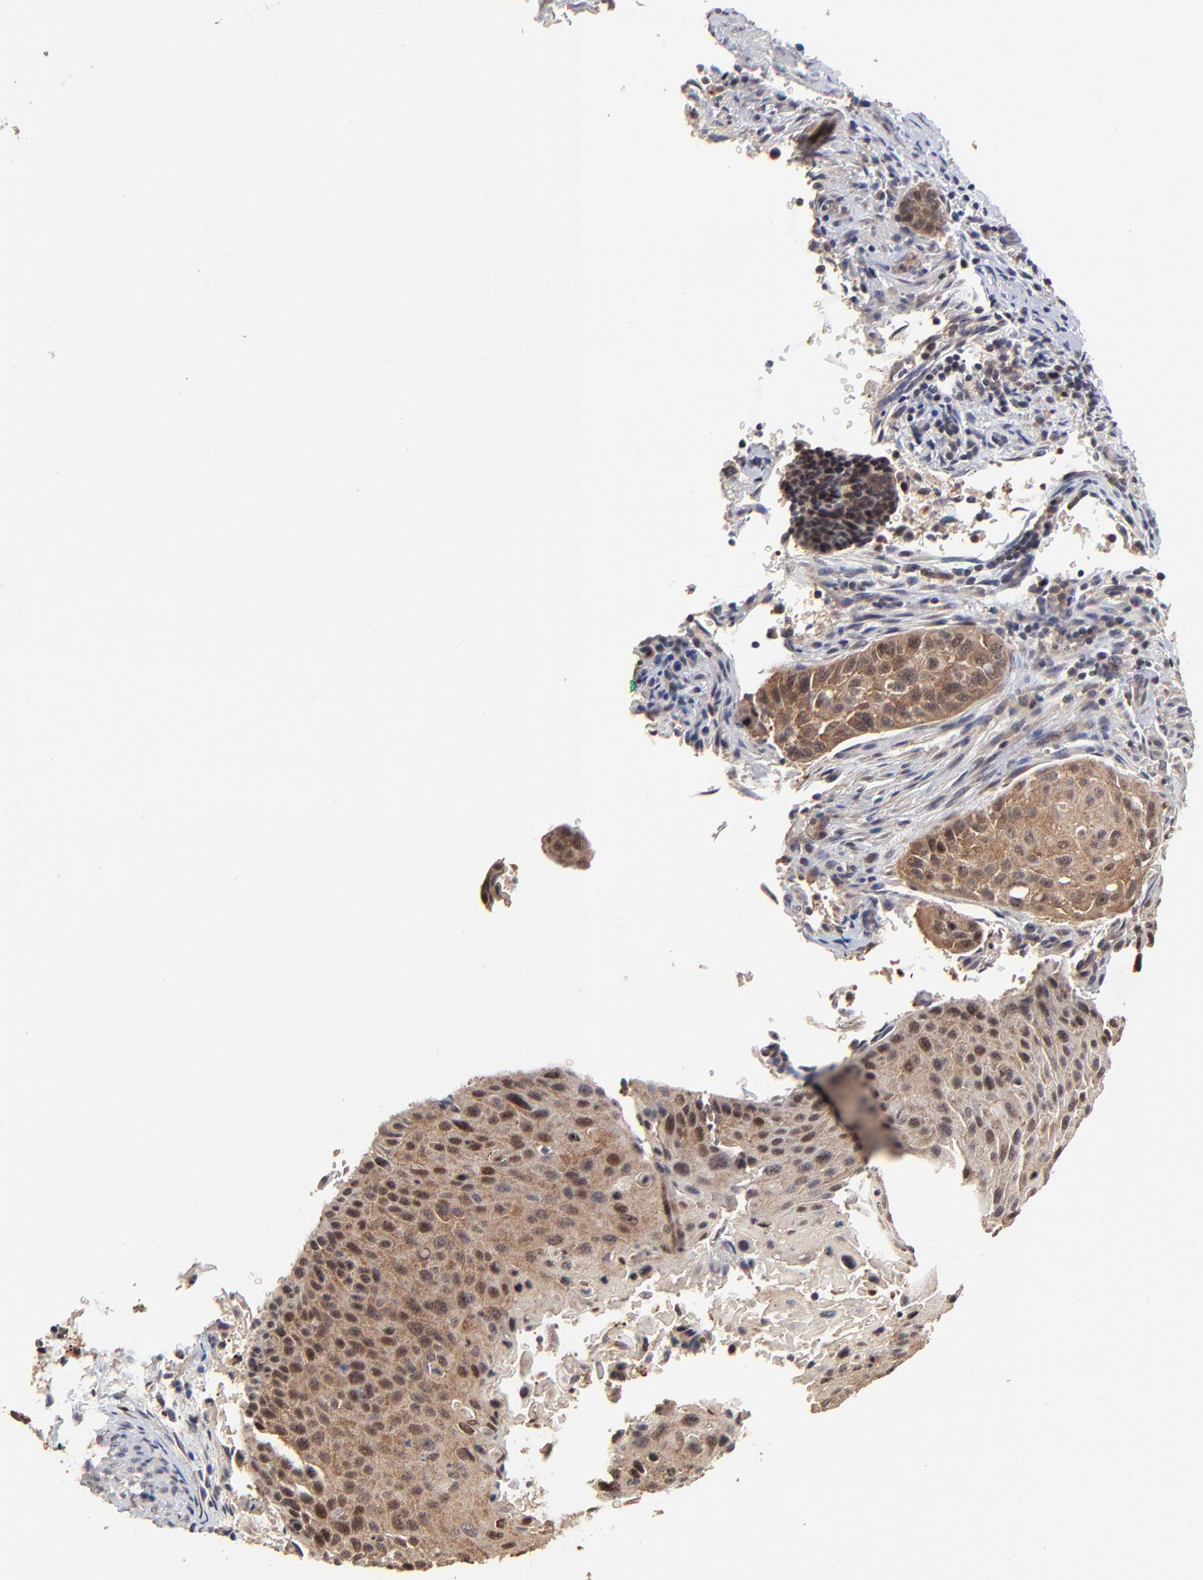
{"staining": {"intensity": "moderate", "quantity": ">75%", "location": "cytoplasmic/membranous,nuclear"}, "tissue": "cervical cancer", "cell_type": "Tumor cells", "image_type": "cancer", "snomed": [{"axis": "morphology", "description": "Squamous cell carcinoma, NOS"}, {"axis": "topography", "description": "Cervix"}], "caption": "There is medium levels of moderate cytoplasmic/membranous and nuclear expression in tumor cells of squamous cell carcinoma (cervical), as demonstrated by immunohistochemical staining (brown color).", "gene": "FRMD8", "patient": {"sex": "female", "age": 33}}